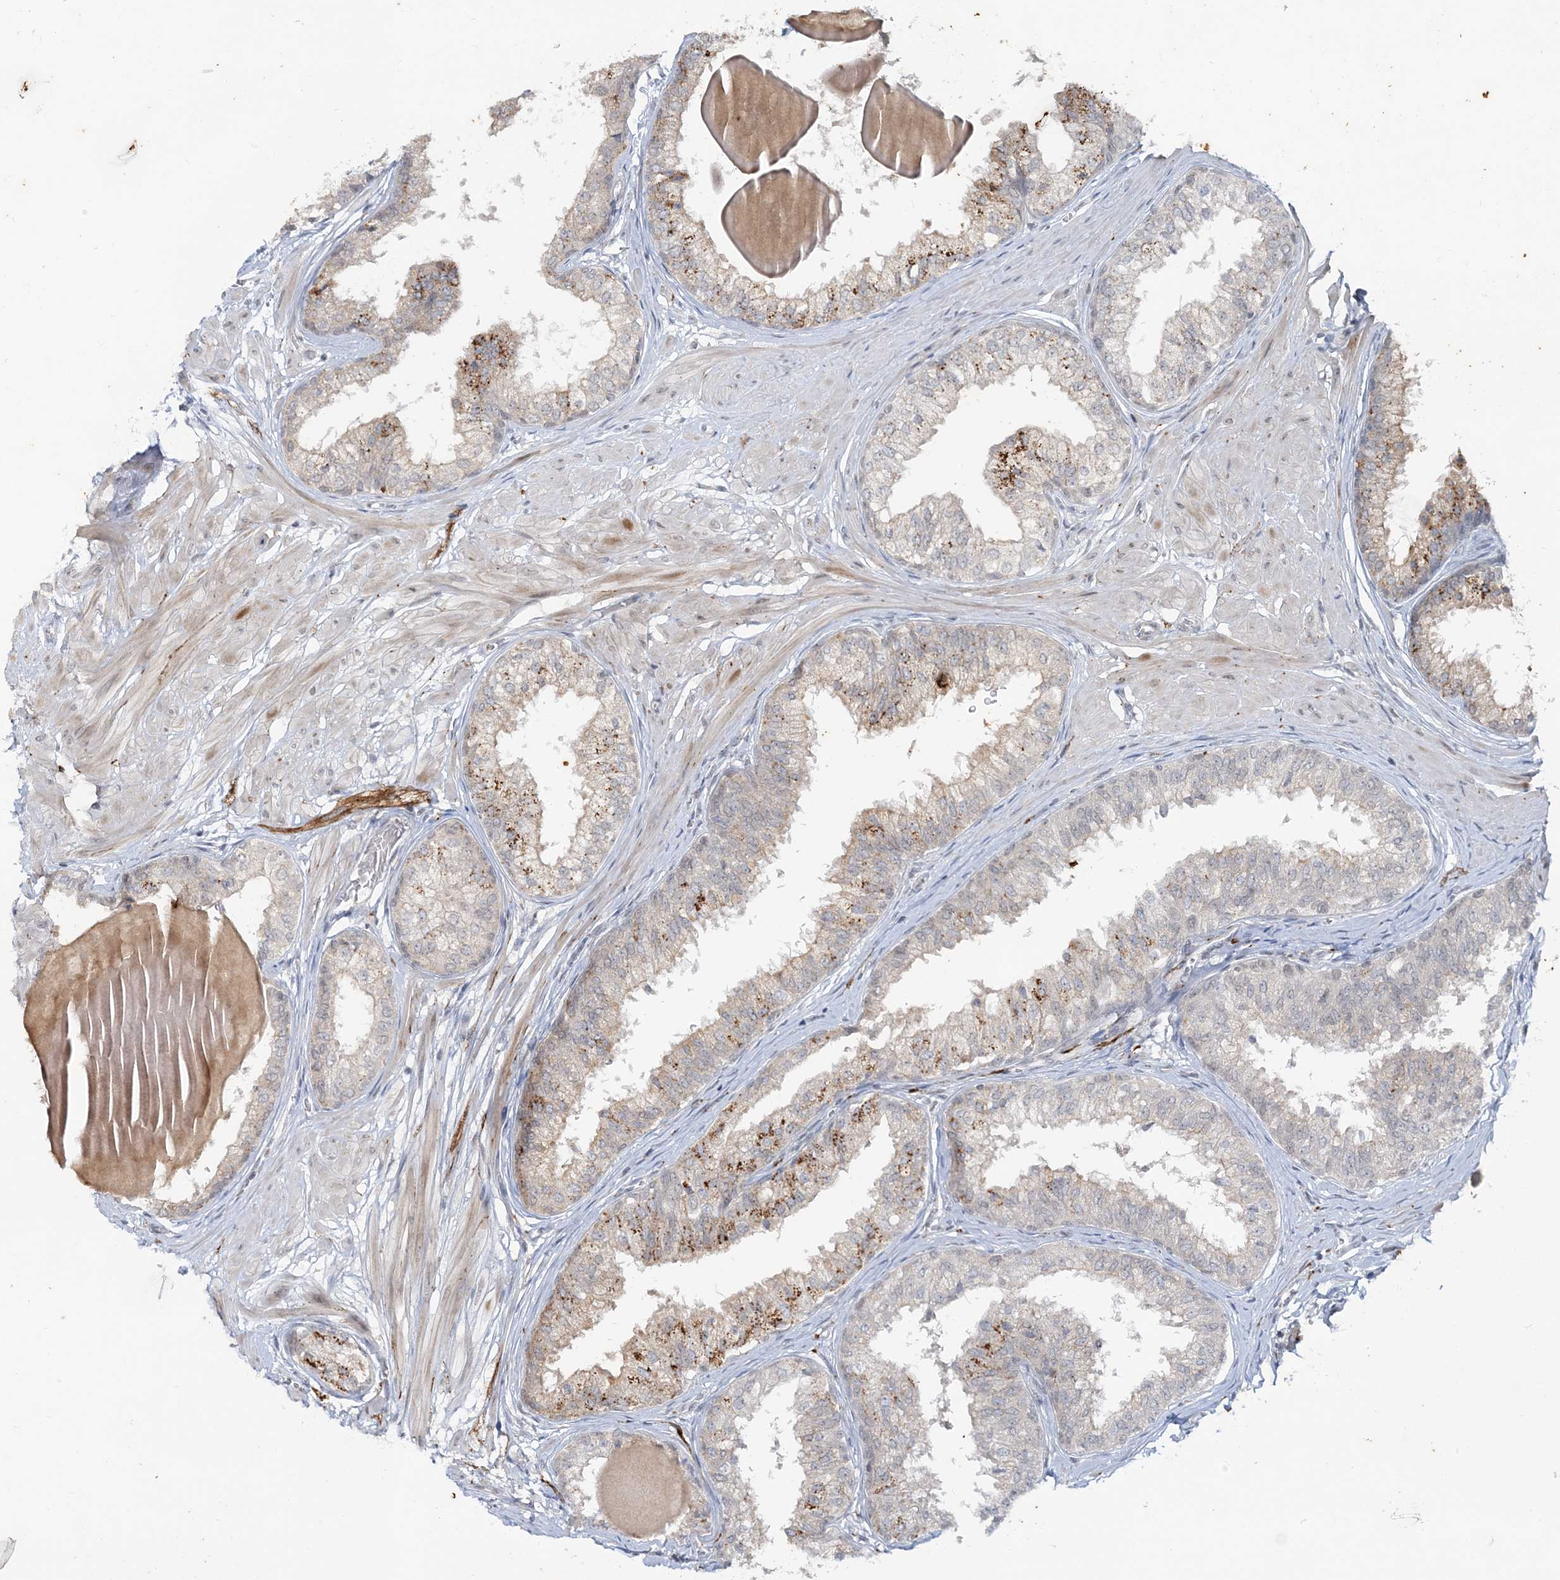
{"staining": {"intensity": "moderate", "quantity": "25%-75%", "location": "cytoplasmic/membranous"}, "tissue": "prostate", "cell_type": "Glandular cells", "image_type": "normal", "snomed": [{"axis": "morphology", "description": "Normal tissue, NOS"}, {"axis": "topography", "description": "Prostate"}], "caption": "This photomicrograph exhibits immunohistochemistry staining of normal human prostate, with medium moderate cytoplasmic/membranous expression in approximately 25%-75% of glandular cells.", "gene": "LEXM", "patient": {"sex": "male", "age": 48}}